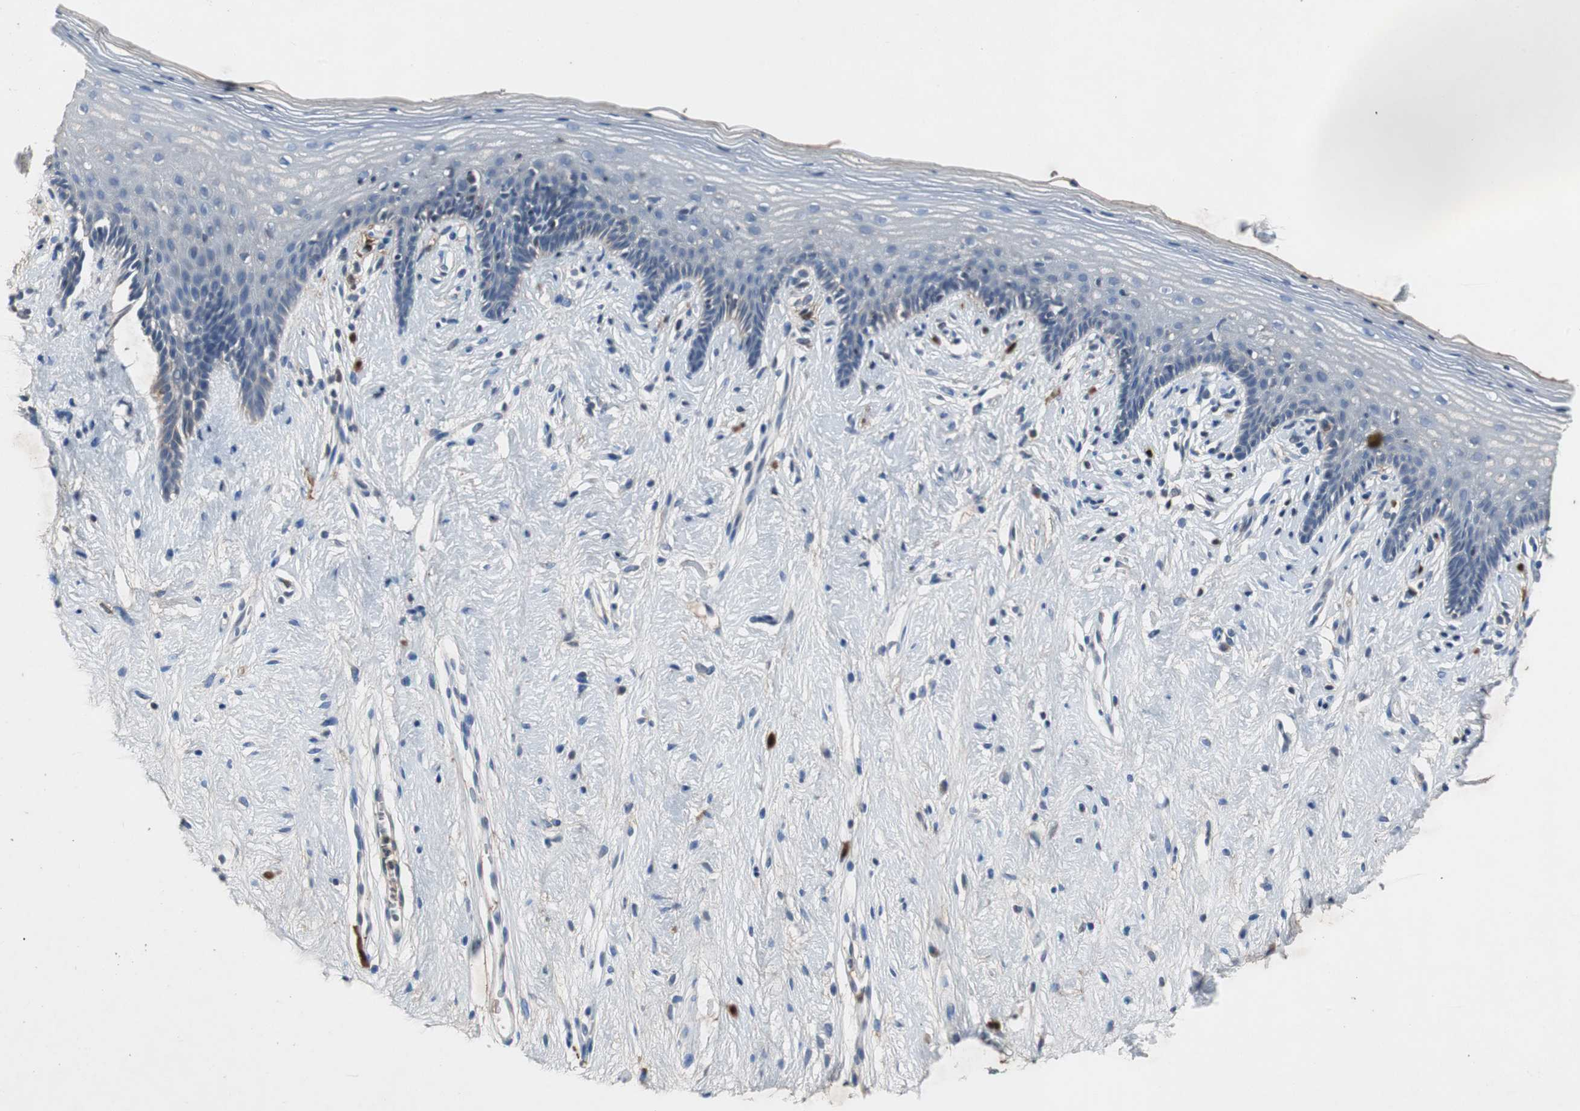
{"staining": {"intensity": "negative", "quantity": "none", "location": "none"}, "tissue": "vagina", "cell_type": "Squamous epithelial cells", "image_type": "normal", "snomed": [{"axis": "morphology", "description": "Normal tissue, NOS"}, {"axis": "topography", "description": "Vagina"}], "caption": "Immunohistochemistry image of benign vagina: human vagina stained with DAB exhibits no significant protein expression in squamous epithelial cells.", "gene": "CALB2", "patient": {"sex": "female", "age": 44}}